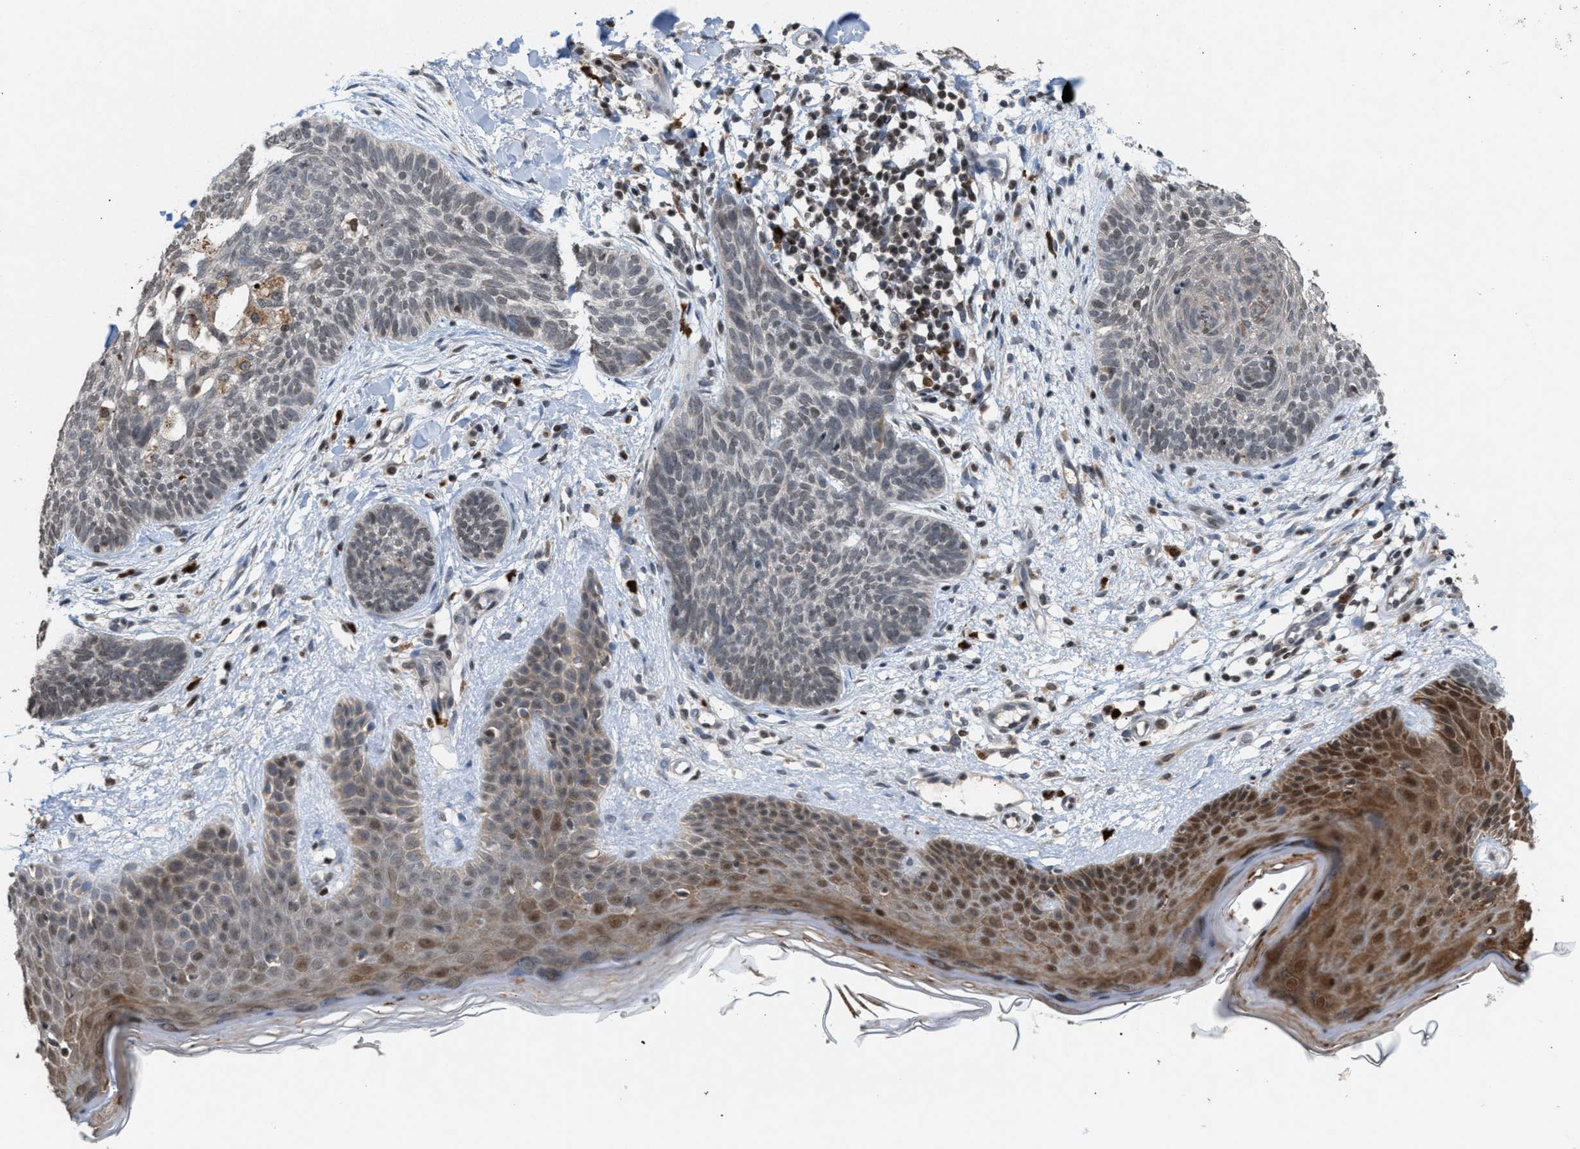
{"staining": {"intensity": "weak", "quantity": "<25%", "location": "cytoplasmic/membranous"}, "tissue": "skin cancer", "cell_type": "Tumor cells", "image_type": "cancer", "snomed": [{"axis": "morphology", "description": "Basal cell carcinoma"}, {"axis": "topography", "description": "Skin"}], "caption": "Skin basal cell carcinoma stained for a protein using IHC demonstrates no expression tumor cells.", "gene": "PRUNE2", "patient": {"sex": "female", "age": 59}}